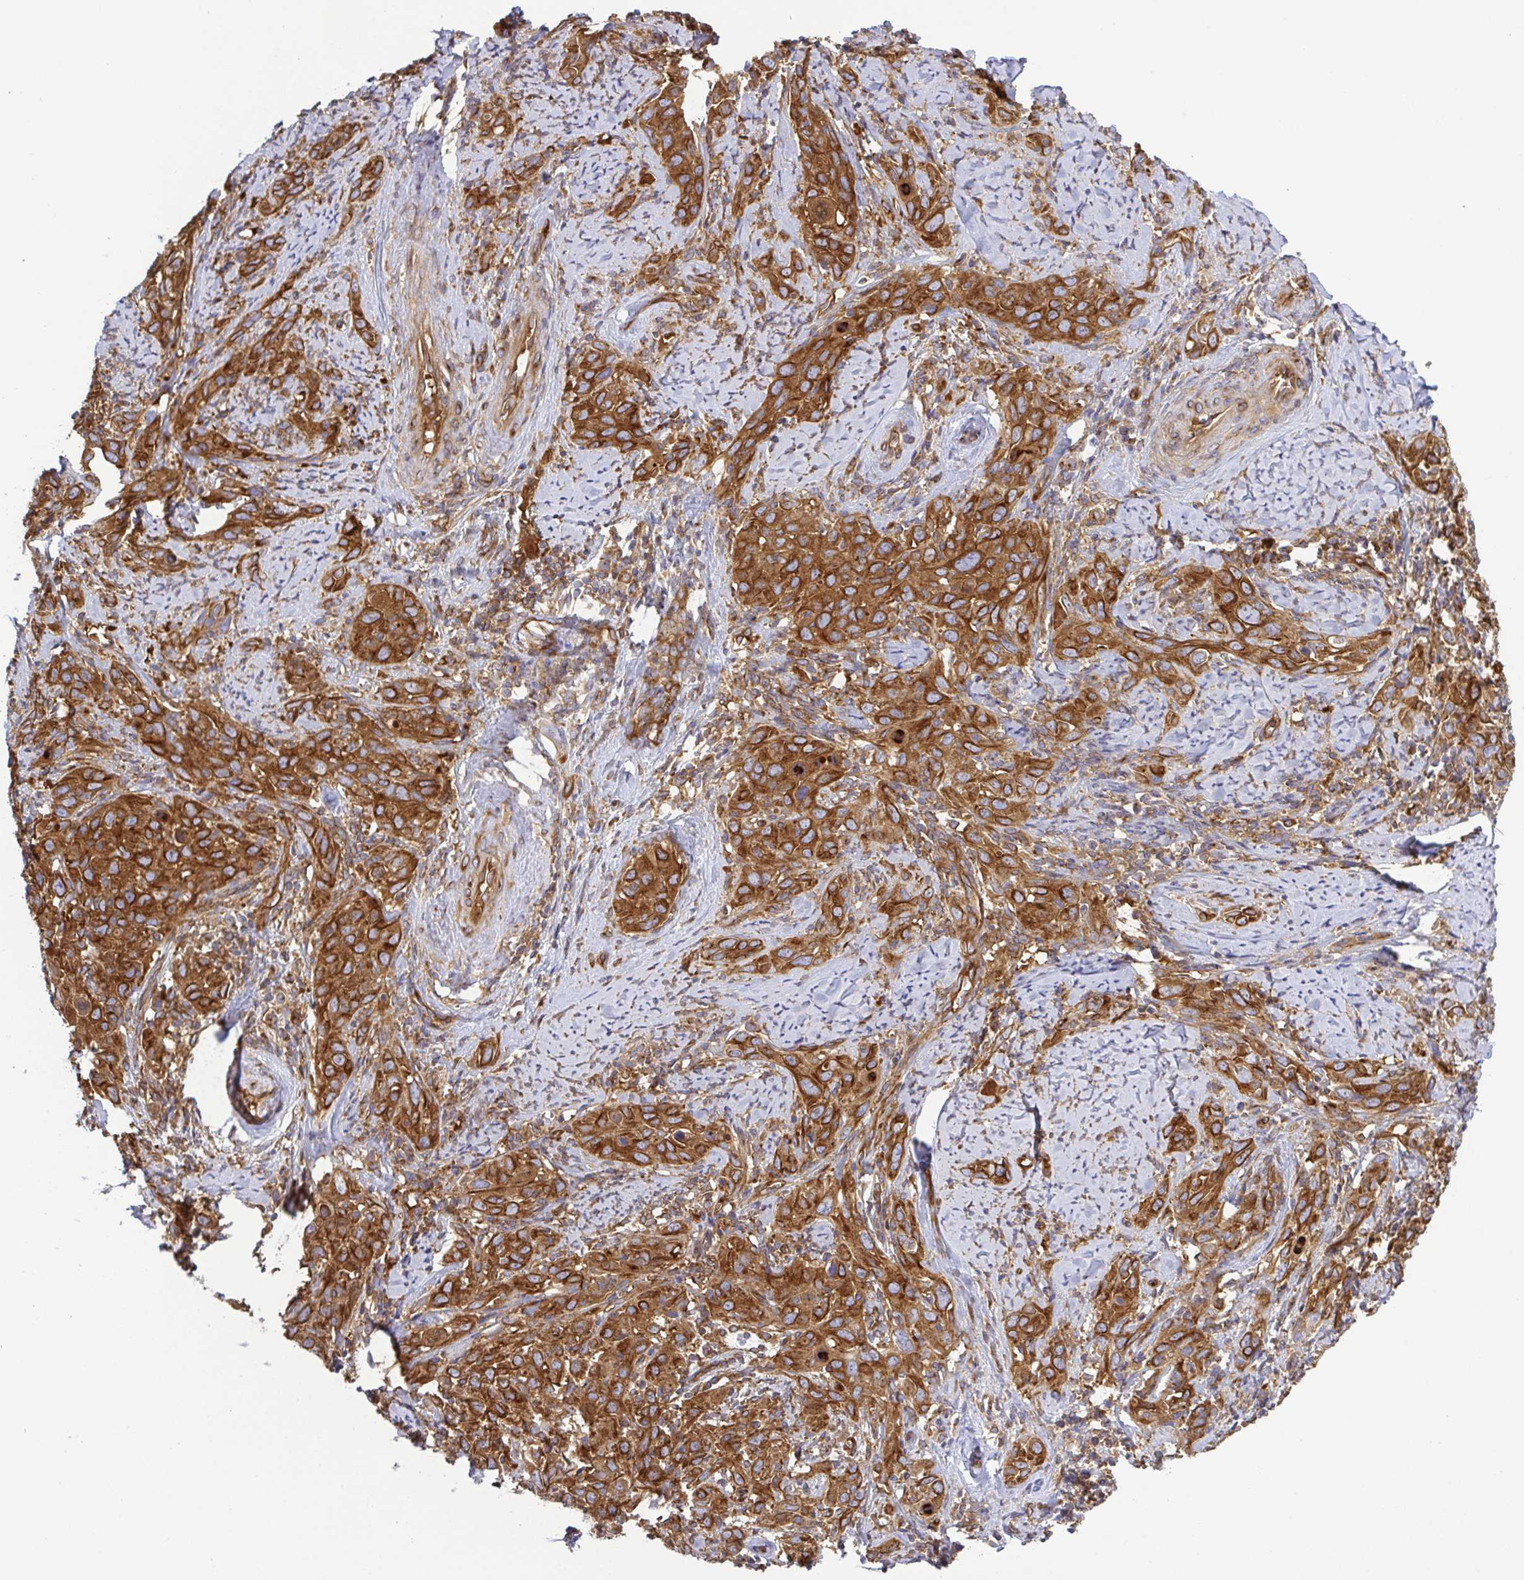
{"staining": {"intensity": "strong", "quantity": ">75%", "location": "cytoplasmic/membranous"}, "tissue": "cervical cancer", "cell_type": "Tumor cells", "image_type": "cancer", "snomed": [{"axis": "morphology", "description": "Squamous cell carcinoma, NOS"}, {"axis": "topography", "description": "Cervix"}], "caption": "Human cervical cancer (squamous cell carcinoma) stained with a brown dye displays strong cytoplasmic/membranous positive staining in about >75% of tumor cells.", "gene": "KIF5B", "patient": {"sex": "female", "age": 51}}